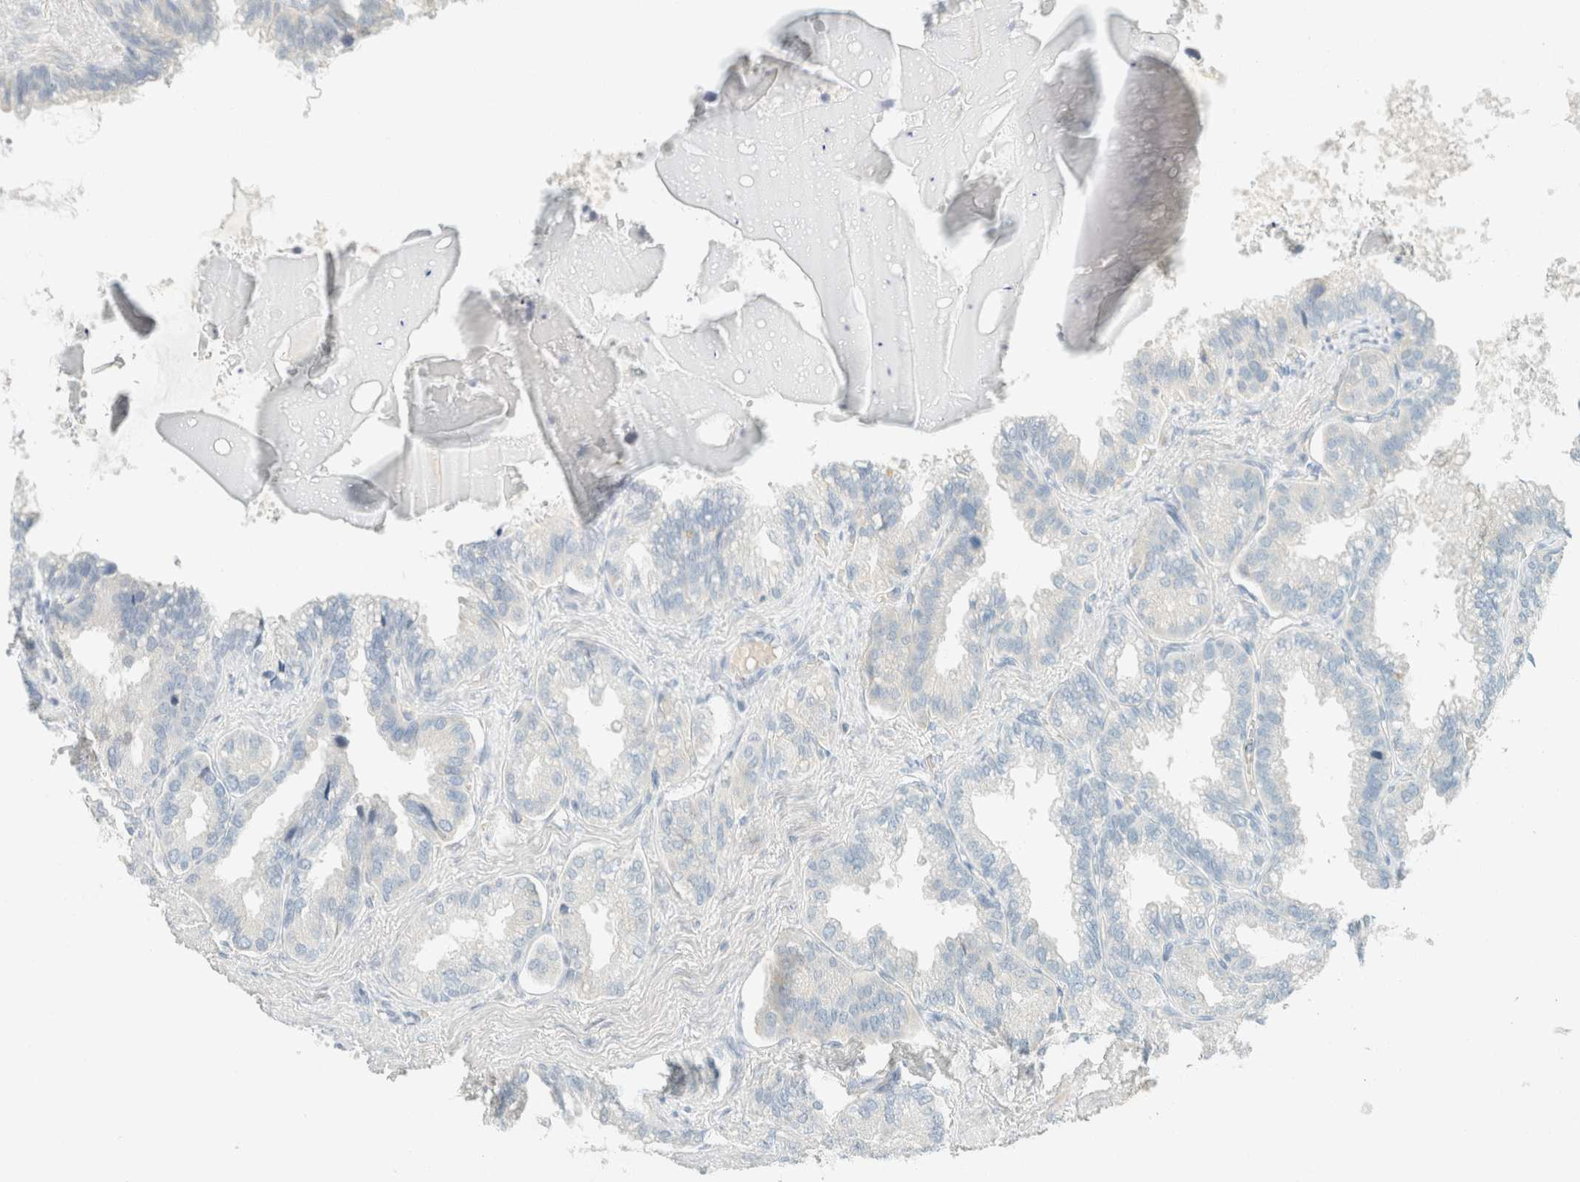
{"staining": {"intensity": "negative", "quantity": "none", "location": "none"}, "tissue": "seminal vesicle", "cell_type": "Glandular cells", "image_type": "normal", "snomed": [{"axis": "morphology", "description": "Normal tissue, NOS"}, {"axis": "topography", "description": "Seminal veicle"}], "caption": "Glandular cells are negative for protein expression in normal human seminal vesicle. (DAB (3,3'-diaminobenzidine) IHC visualized using brightfield microscopy, high magnification).", "gene": "GPA33", "patient": {"sex": "male", "age": 46}}